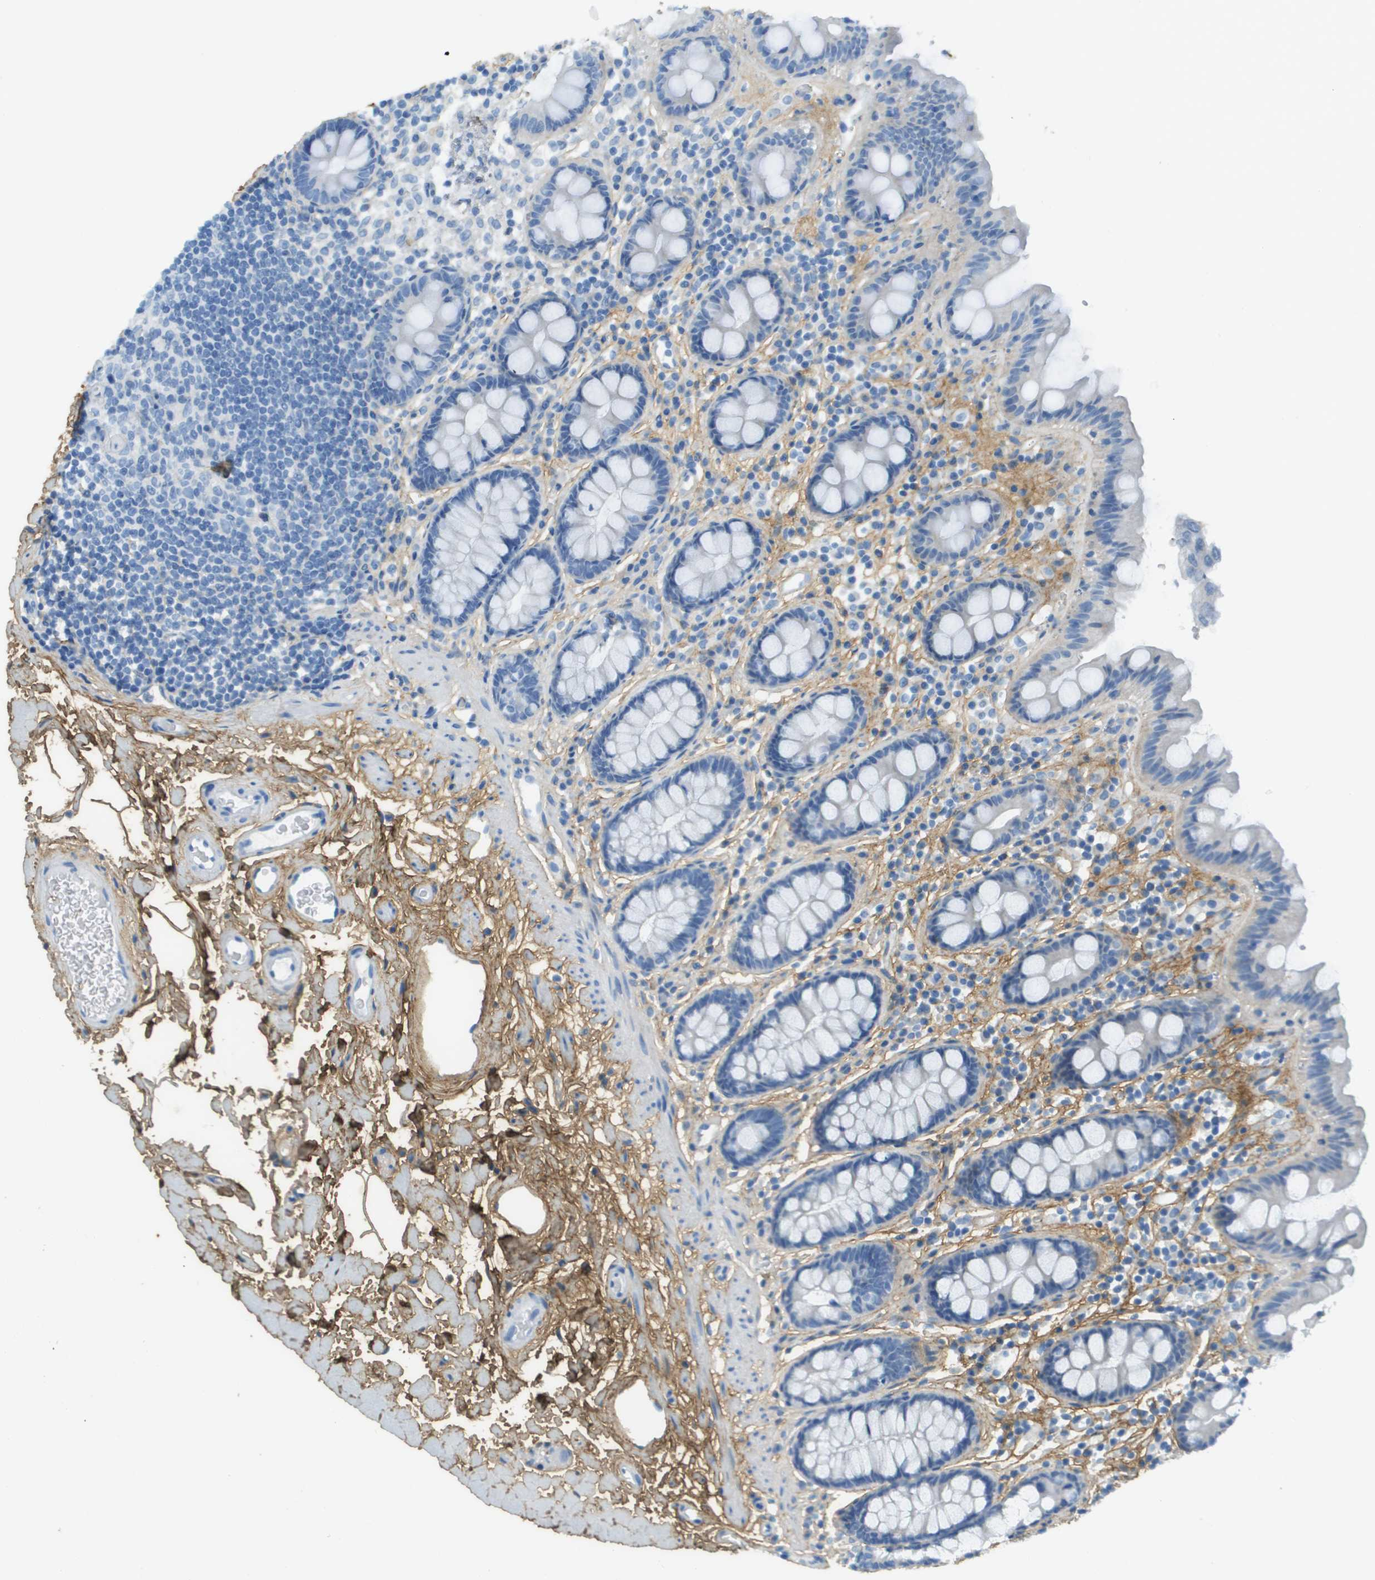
{"staining": {"intensity": "negative", "quantity": "none", "location": "none"}, "tissue": "colon", "cell_type": "Endothelial cells", "image_type": "normal", "snomed": [{"axis": "morphology", "description": "Normal tissue, NOS"}, {"axis": "topography", "description": "Colon"}], "caption": "Immunohistochemical staining of unremarkable colon reveals no significant expression in endothelial cells.", "gene": "DCN", "patient": {"sex": "female", "age": 80}}